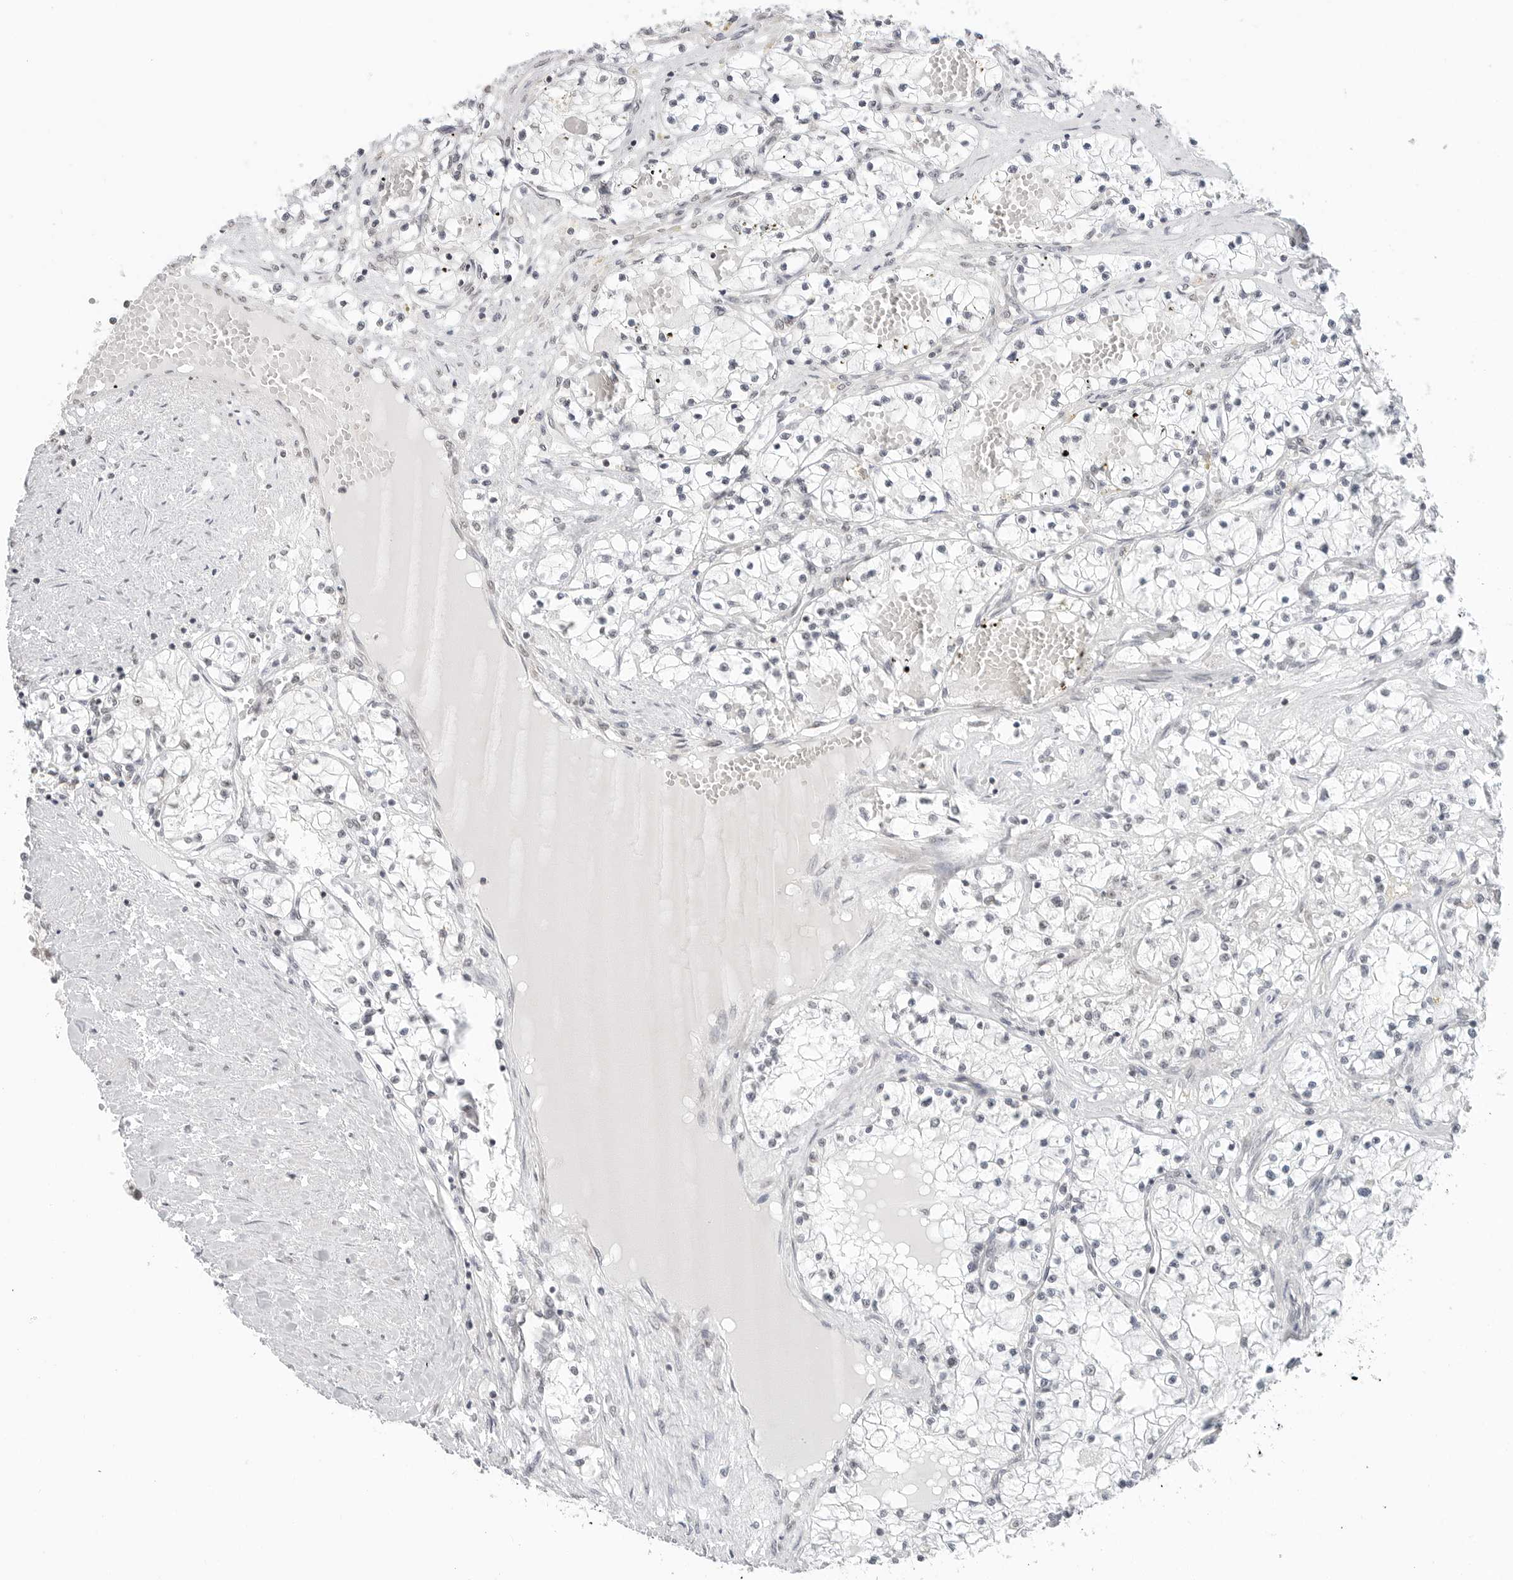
{"staining": {"intensity": "negative", "quantity": "none", "location": "none"}, "tissue": "renal cancer", "cell_type": "Tumor cells", "image_type": "cancer", "snomed": [{"axis": "morphology", "description": "Normal tissue, NOS"}, {"axis": "morphology", "description": "Adenocarcinoma, NOS"}, {"axis": "topography", "description": "Kidney"}], "caption": "Histopathology image shows no protein positivity in tumor cells of renal cancer (adenocarcinoma) tissue.", "gene": "METAP1", "patient": {"sex": "male", "age": 68}}